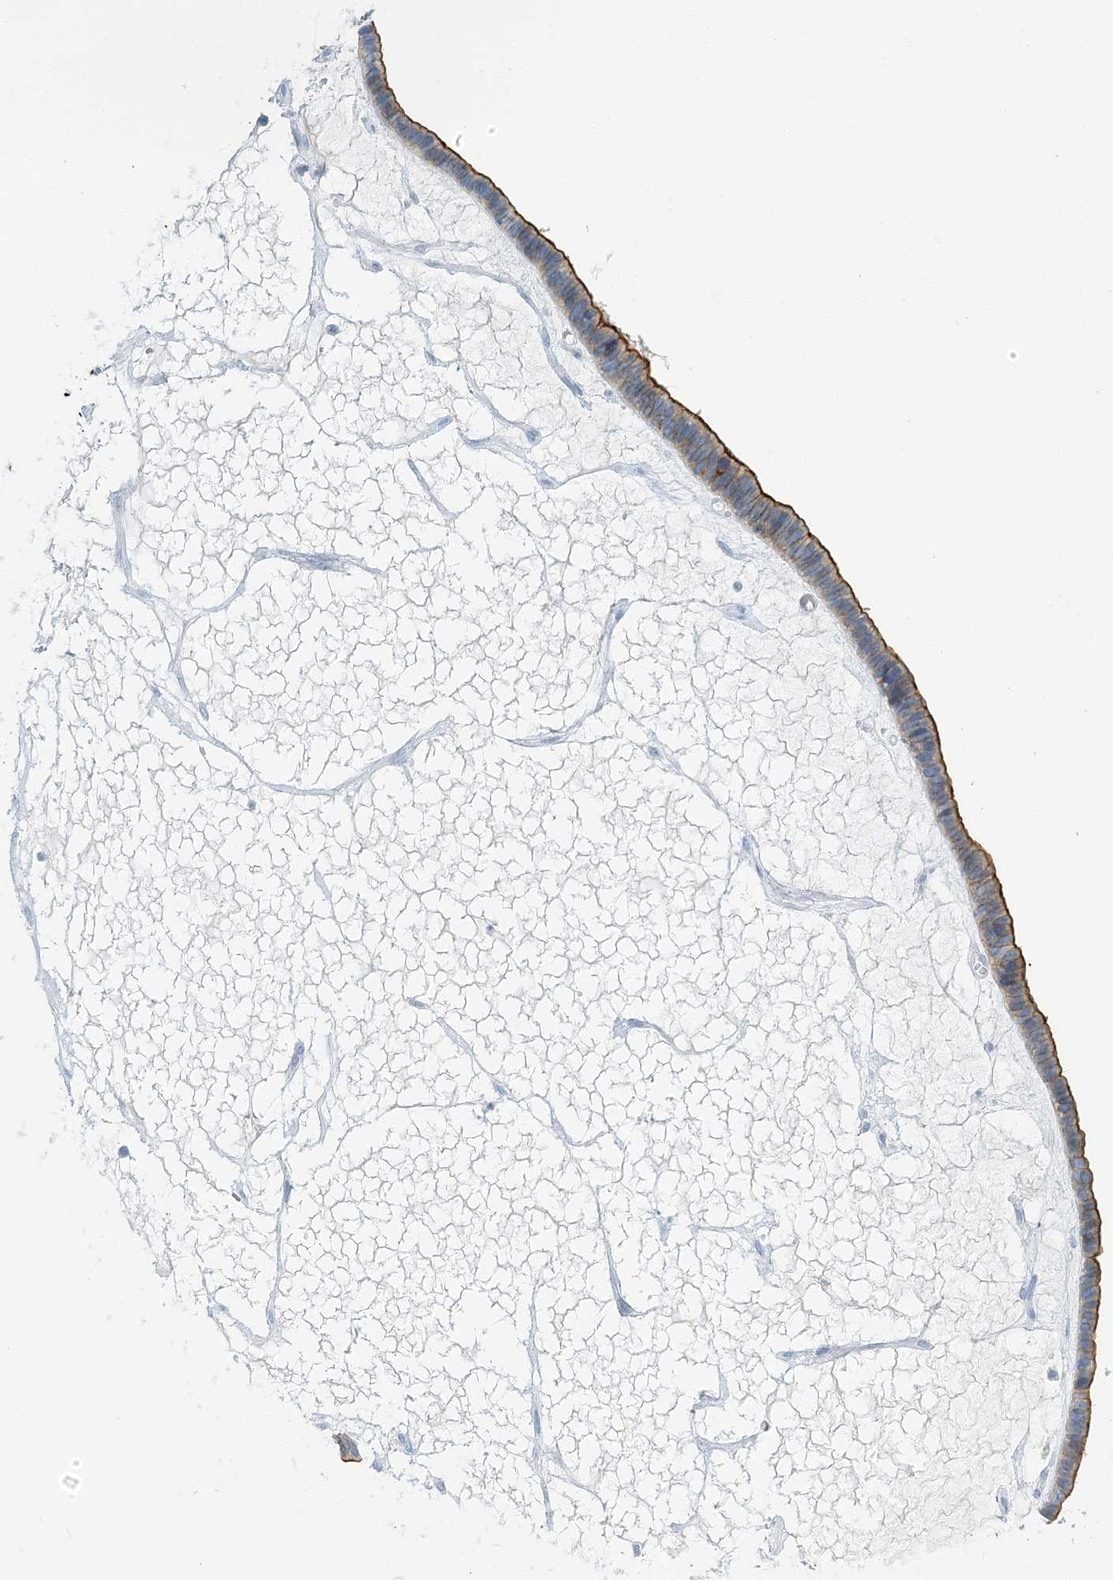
{"staining": {"intensity": "strong", "quantity": ">75%", "location": "cytoplasmic/membranous"}, "tissue": "ovarian cancer", "cell_type": "Tumor cells", "image_type": "cancer", "snomed": [{"axis": "morphology", "description": "Cystadenocarcinoma, serous, NOS"}, {"axis": "topography", "description": "Ovary"}], "caption": "Brown immunohistochemical staining in human serous cystadenocarcinoma (ovarian) exhibits strong cytoplasmic/membranous staining in about >75% of tumor cells.", "gene": "VILL", "patient": {"sex": "female", "age": 56}}